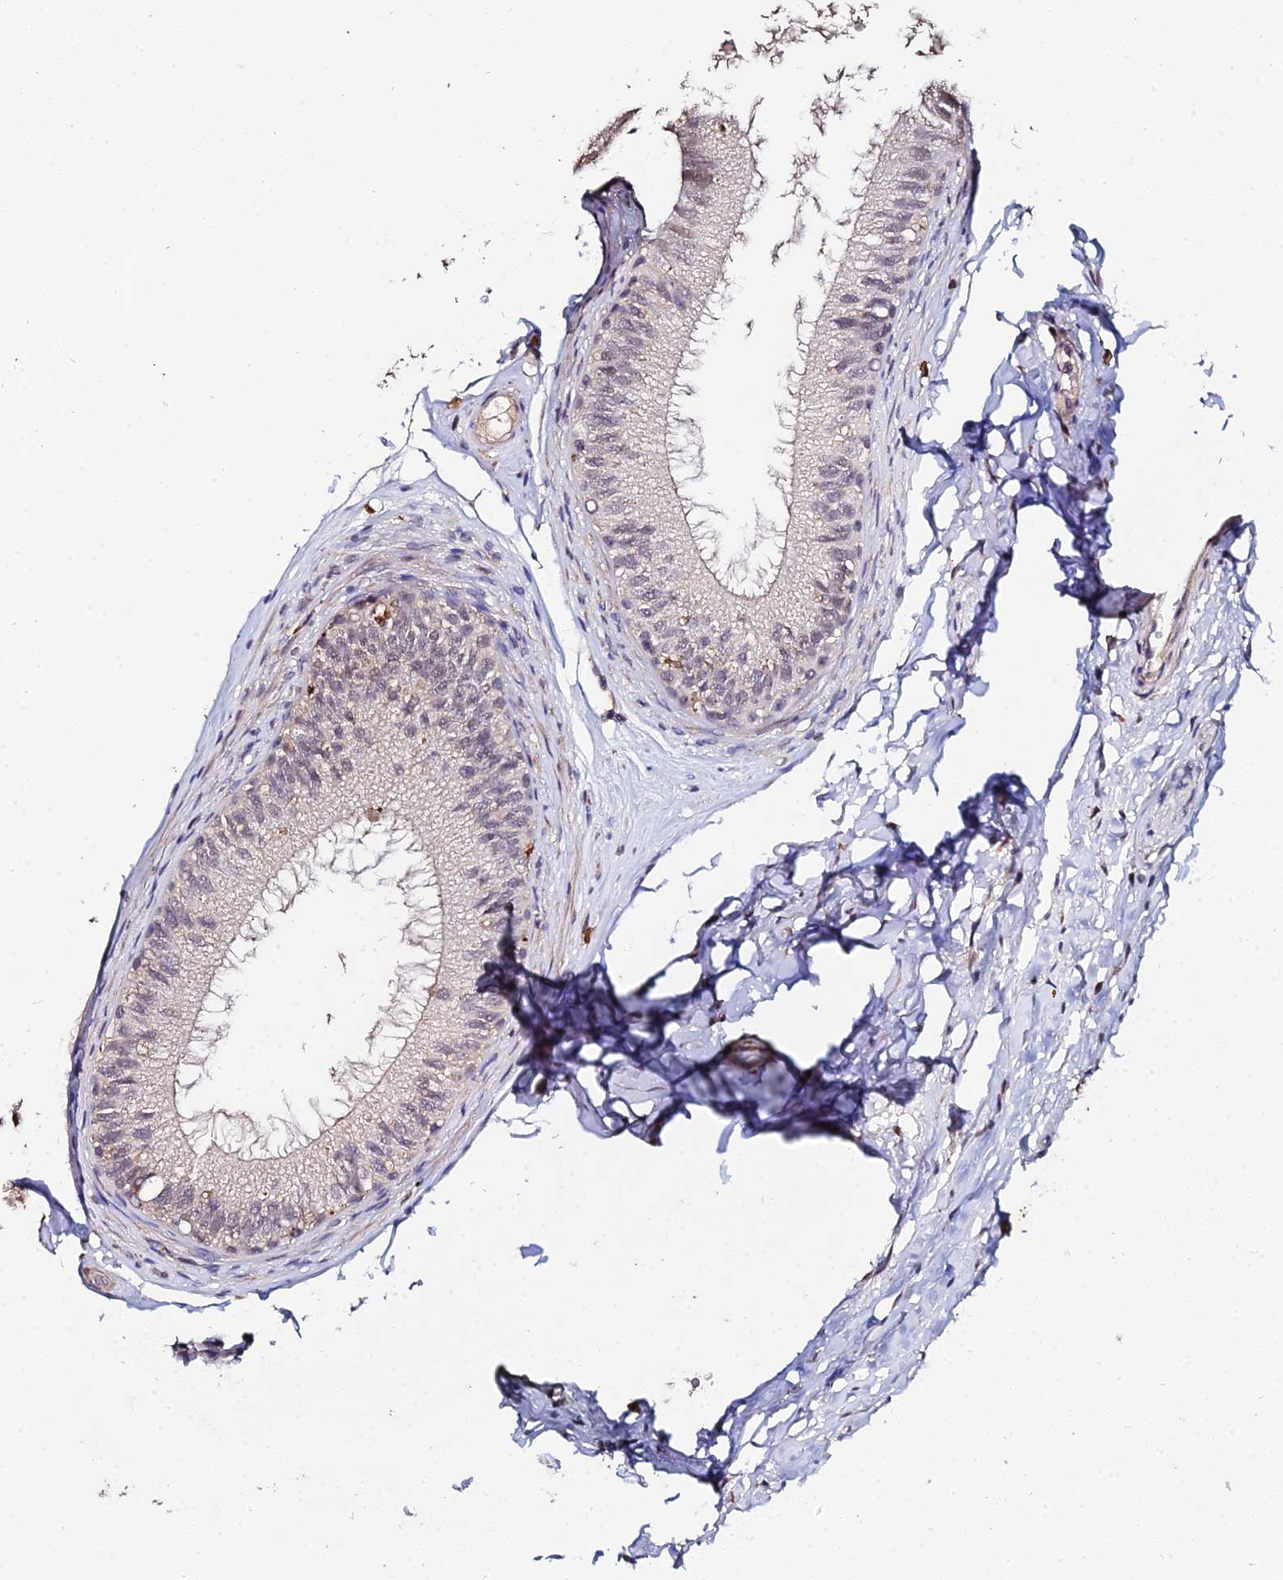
{"staining": {"intensity": "moderate", "quantity": "<25%", "location": "cytoplasmic/membranous,nuclear"}, "tissue": "epididymis", "cell_type": "Glandular cells", "image_type": "normal", "snomed": [{"axis": "morphology", "description": "Normal tissue, NOS"}, {"axis": "topography", "description": "Epididymis"}], "caption": "Protein analysis of normal epididymis displays moderate cytoplasmic/membranous,nuclear positivity in about <25% of glandular cells.", "gene": "LSM5", "patient": {"sex": "male", "age": 33}}